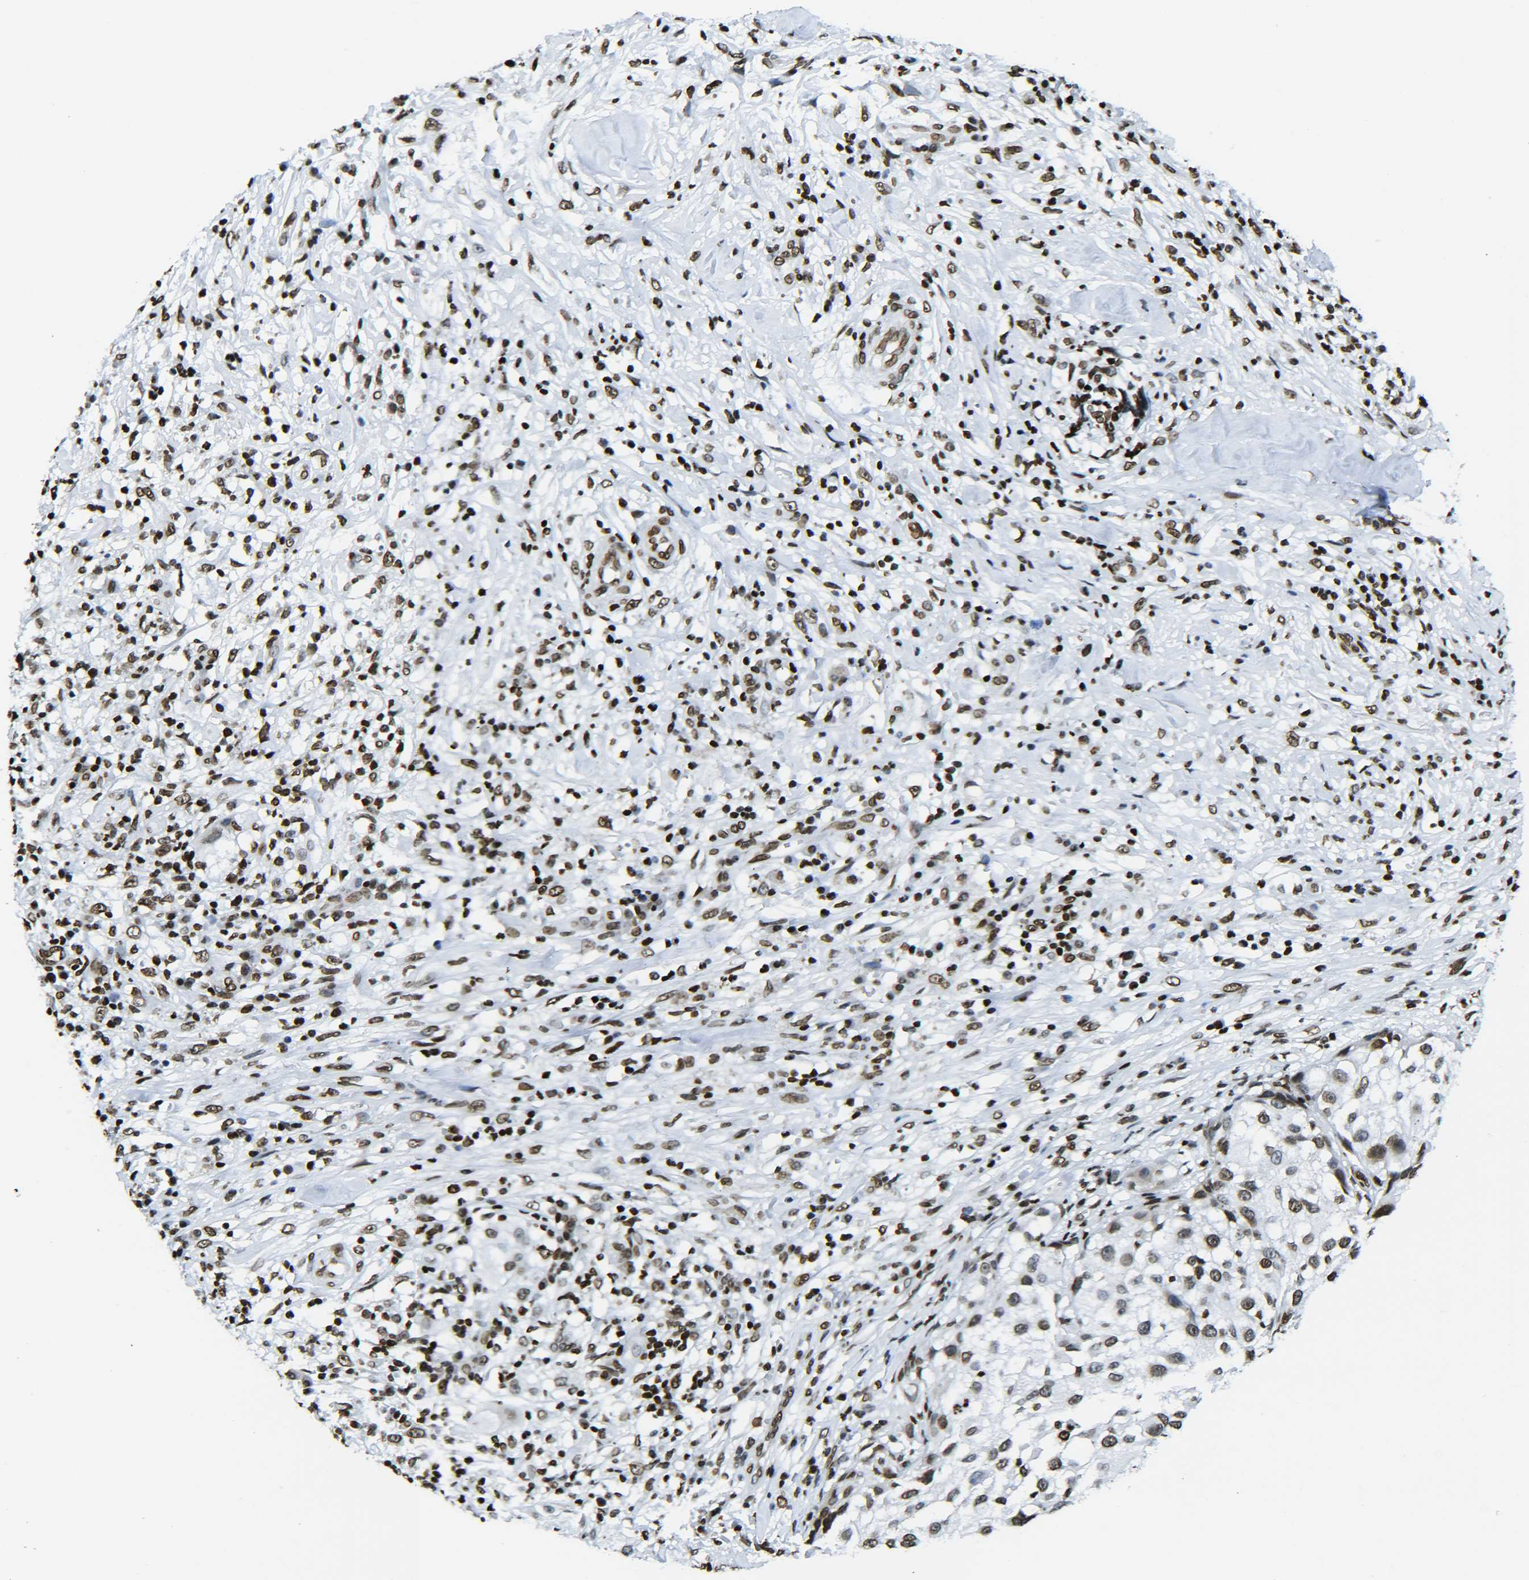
{"staining": {"intensity": "moderate", "quantity": ">75%", "location": "nuclear"}, "tissue": "melanoma", "cell_type": "Tumor cells", "image_type": "cancer", "snomed": [{"axis": "morphology", "description": "Necrosis, NOS"}, {"axis": "morphology", "description": "Malignant melanoma, NOS"}, {"axis": "topography", "description": "Skin"}], "caption": "High-magnification brightfield microscopy of melanoma stained with DAB (3,3'-diaminobenzidine) (brown) and counterstained with hematoxylin (blue). tumor cells exhibit moderate nuclear positivity is identified in about>75% of cells. (brown staining indicates protein expression, while blue staining denotes nuclei).", "gene": "H2AX", "patient": {"sex": "female", "age": 87}}